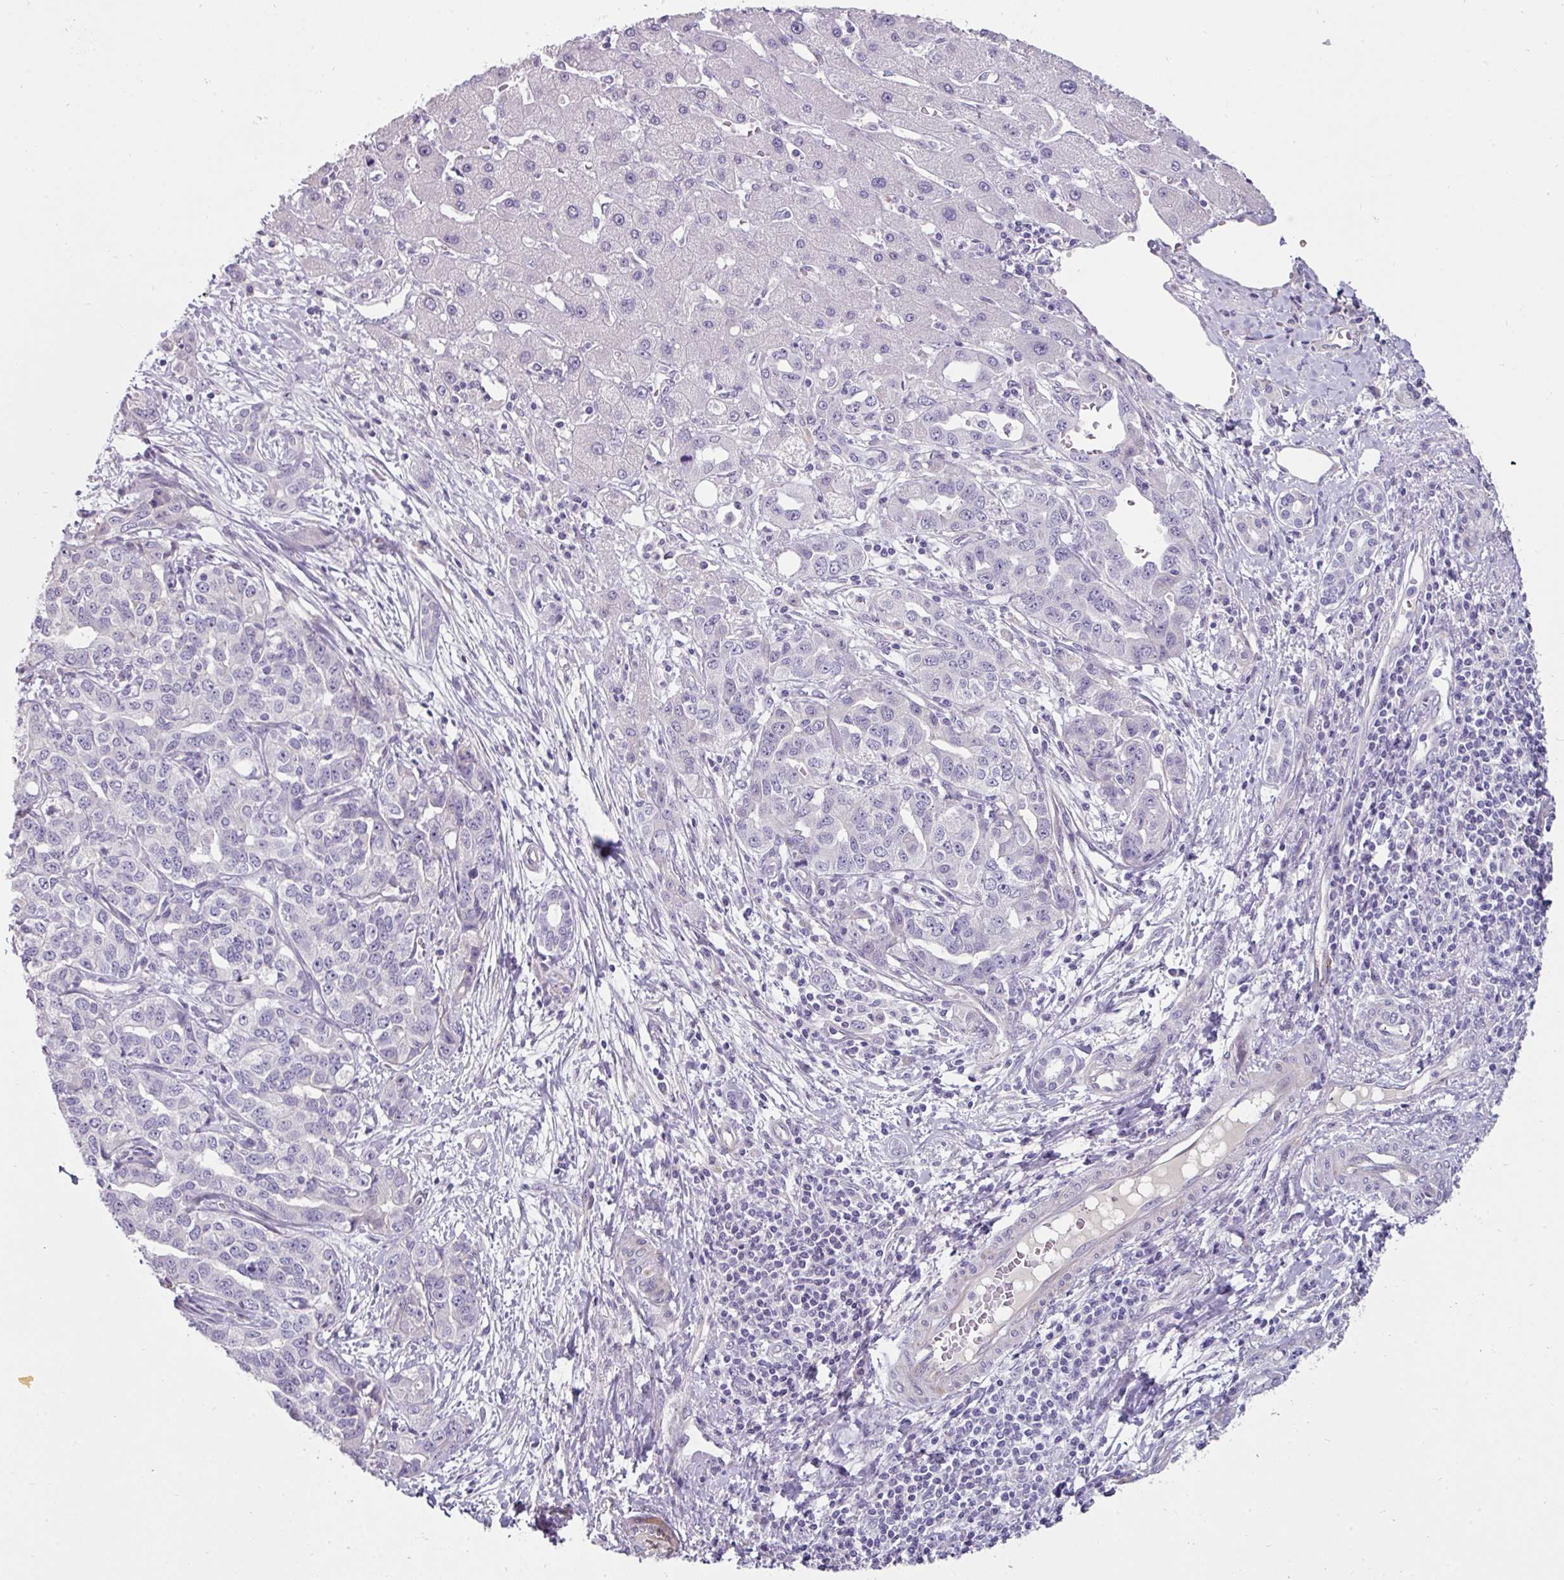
{"staining": {"intensity": "negative", "quantity": "none", "location": "none"}, "tissue": "liver cancer", "cell_type": "Tumor cells", "image_type": "cancer", "snomed": [{"axis": "morphology", "description": "Cholangiocarcinoma"}, {"axis": "topography", "description": "Liver"}], "caption": "Immunohistochemistry (IHC) image of liver cholangiocarcinoma stained for a protein (brown), which exhibits no expression in tumor cells.", "gene": "EYA3", "patient": {"sex": "male", "age": 59}}